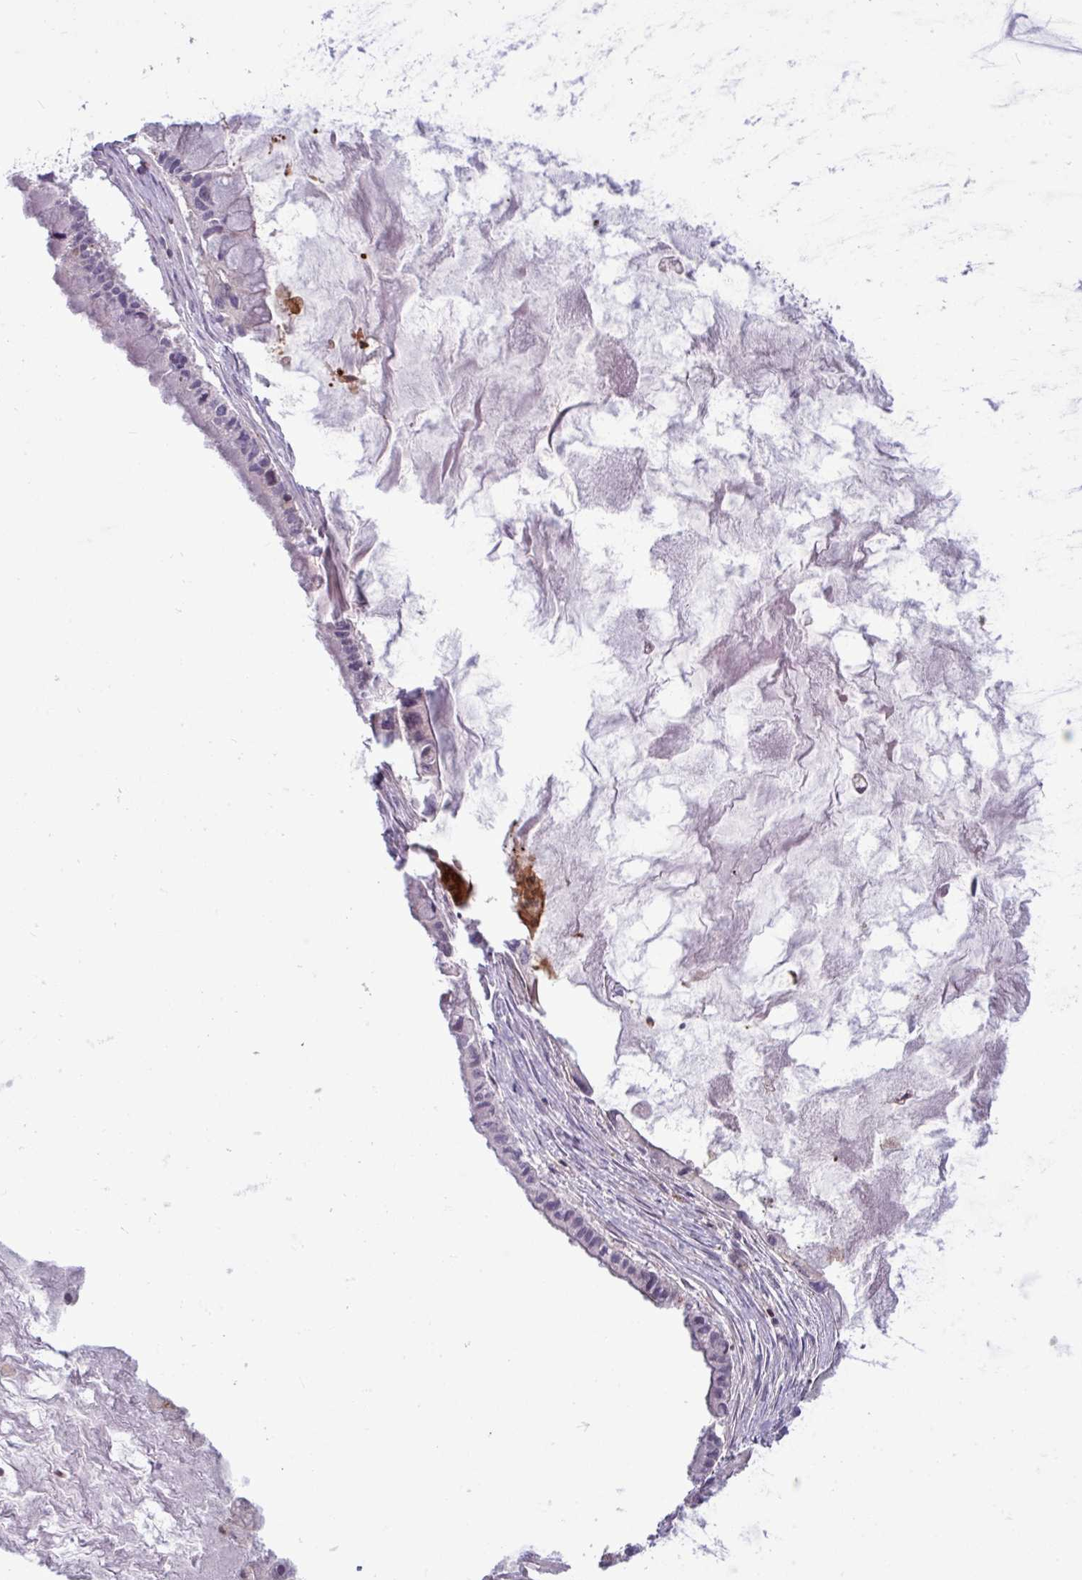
{"staining": {"intensity": "negative", "quantity": "none", "location": "none"}, "tissue": "ovarian cancer", "cell_type": "Tumor cells", "image_type": "cancer", "snomed": [{"axis": "morphology", "description": "Cystadenocarcinoma, mucinous, NOS"}, {"axis": "topography", "description": "Ovary"}], "caption": "IHC of human mucinous cystadenocarcinoma (ovarian) exhibits no positivity in tumor cells.", "gene": "SEC61G", "patient": {"sex": "female", "age": 63}}